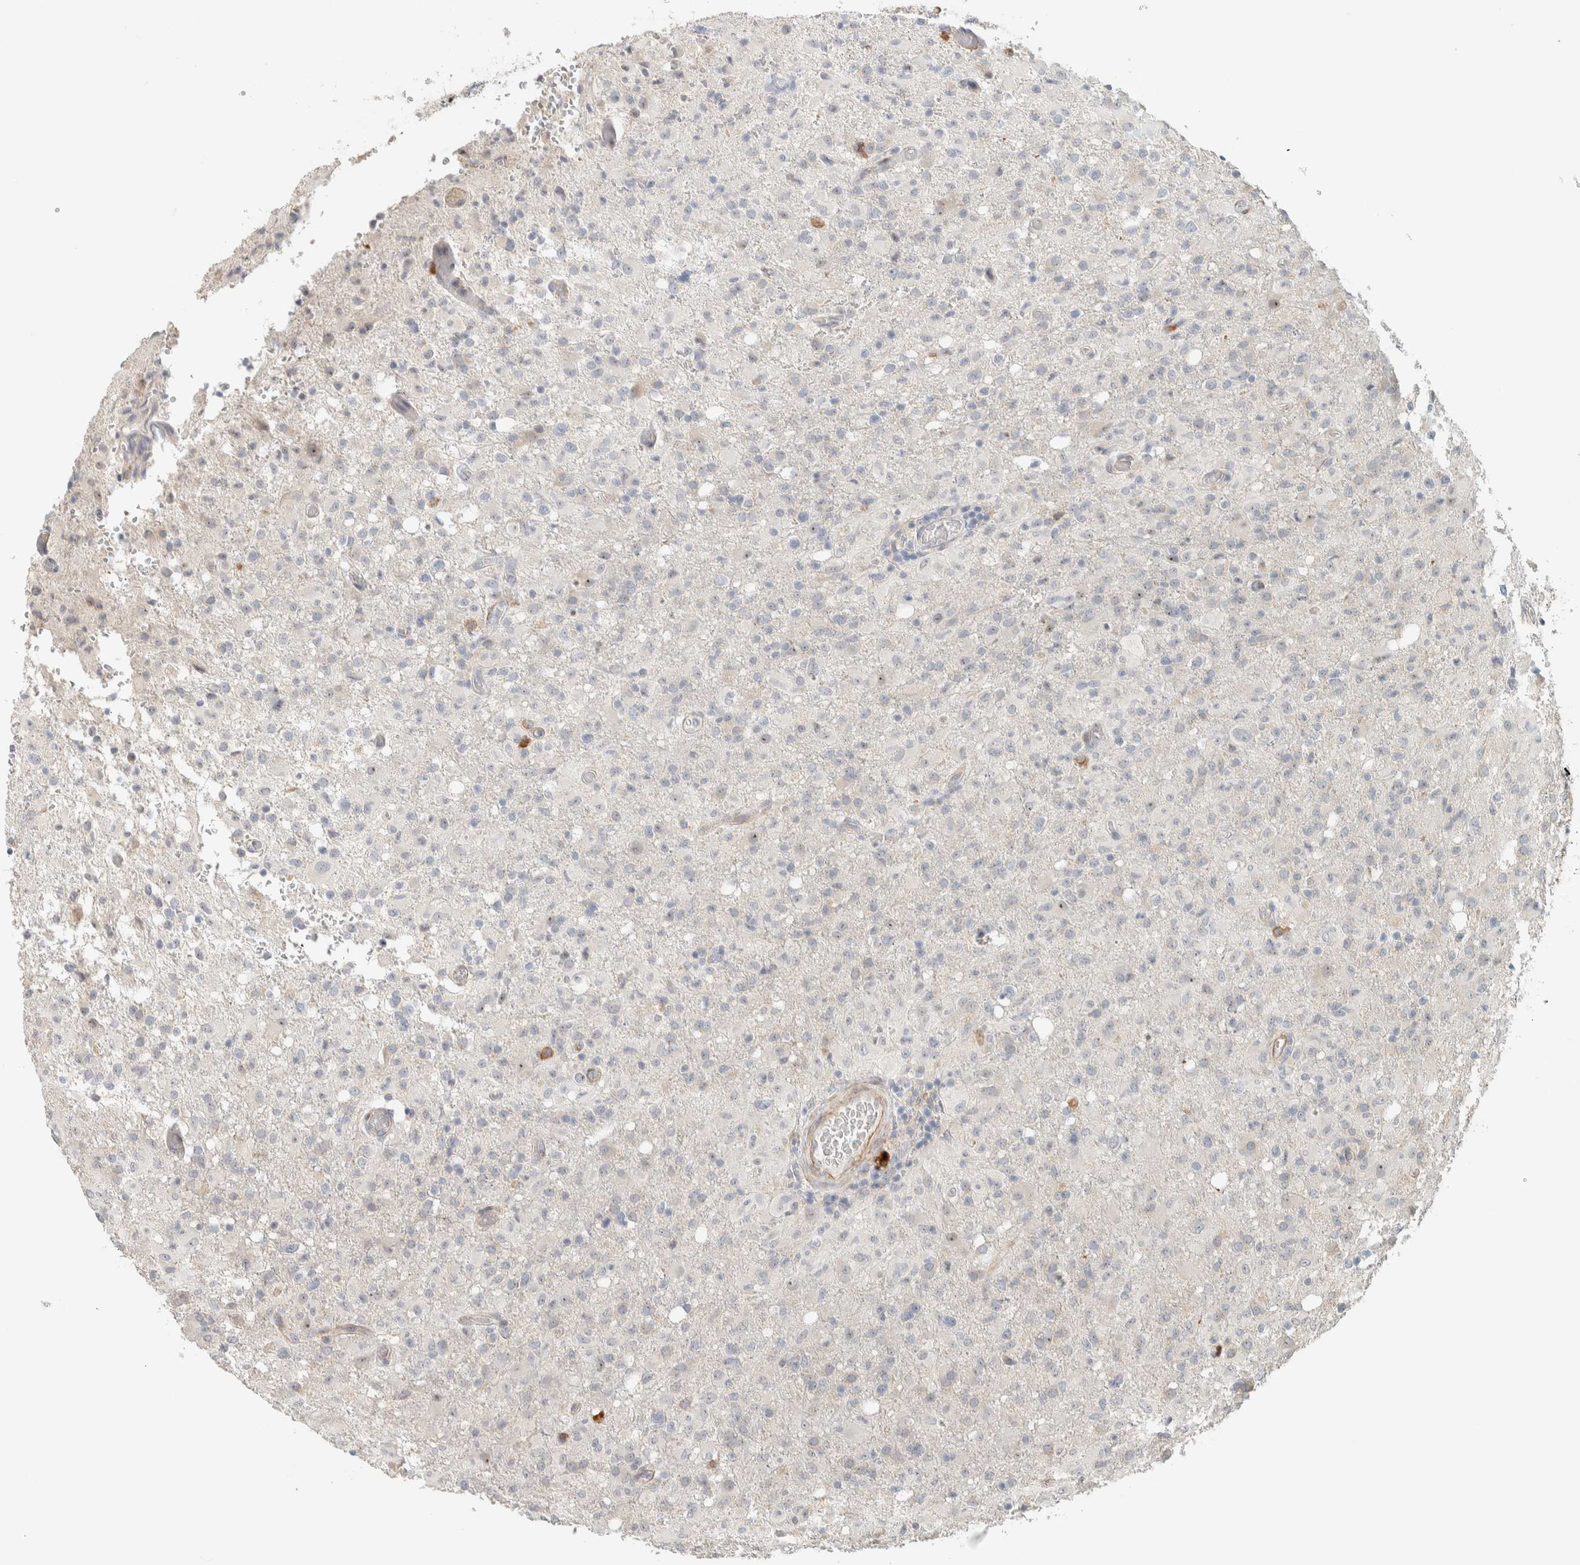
{"staining": {"intensity": "negative", "quantity": "none", "location": "none"}, "tissue": "glioma", "cell_type": "Tumor cells", "image_type": "cancer", "snomed": [{"axis": "morphology", "description": "Glioma, malignant, High grade"}, {"axis": "topography", "description": "Brain"}], "caption": "The image demonstrates no significant positivity in tumor cells of malignant glioma (high-grade). (Stains: DAB immunohistochemistry with hematoxylin counter stain, Microscopy: brightfield microscopy at high magnification).", "gene": "KLHL40", "patient": {"sex": "female", "age": 57}}